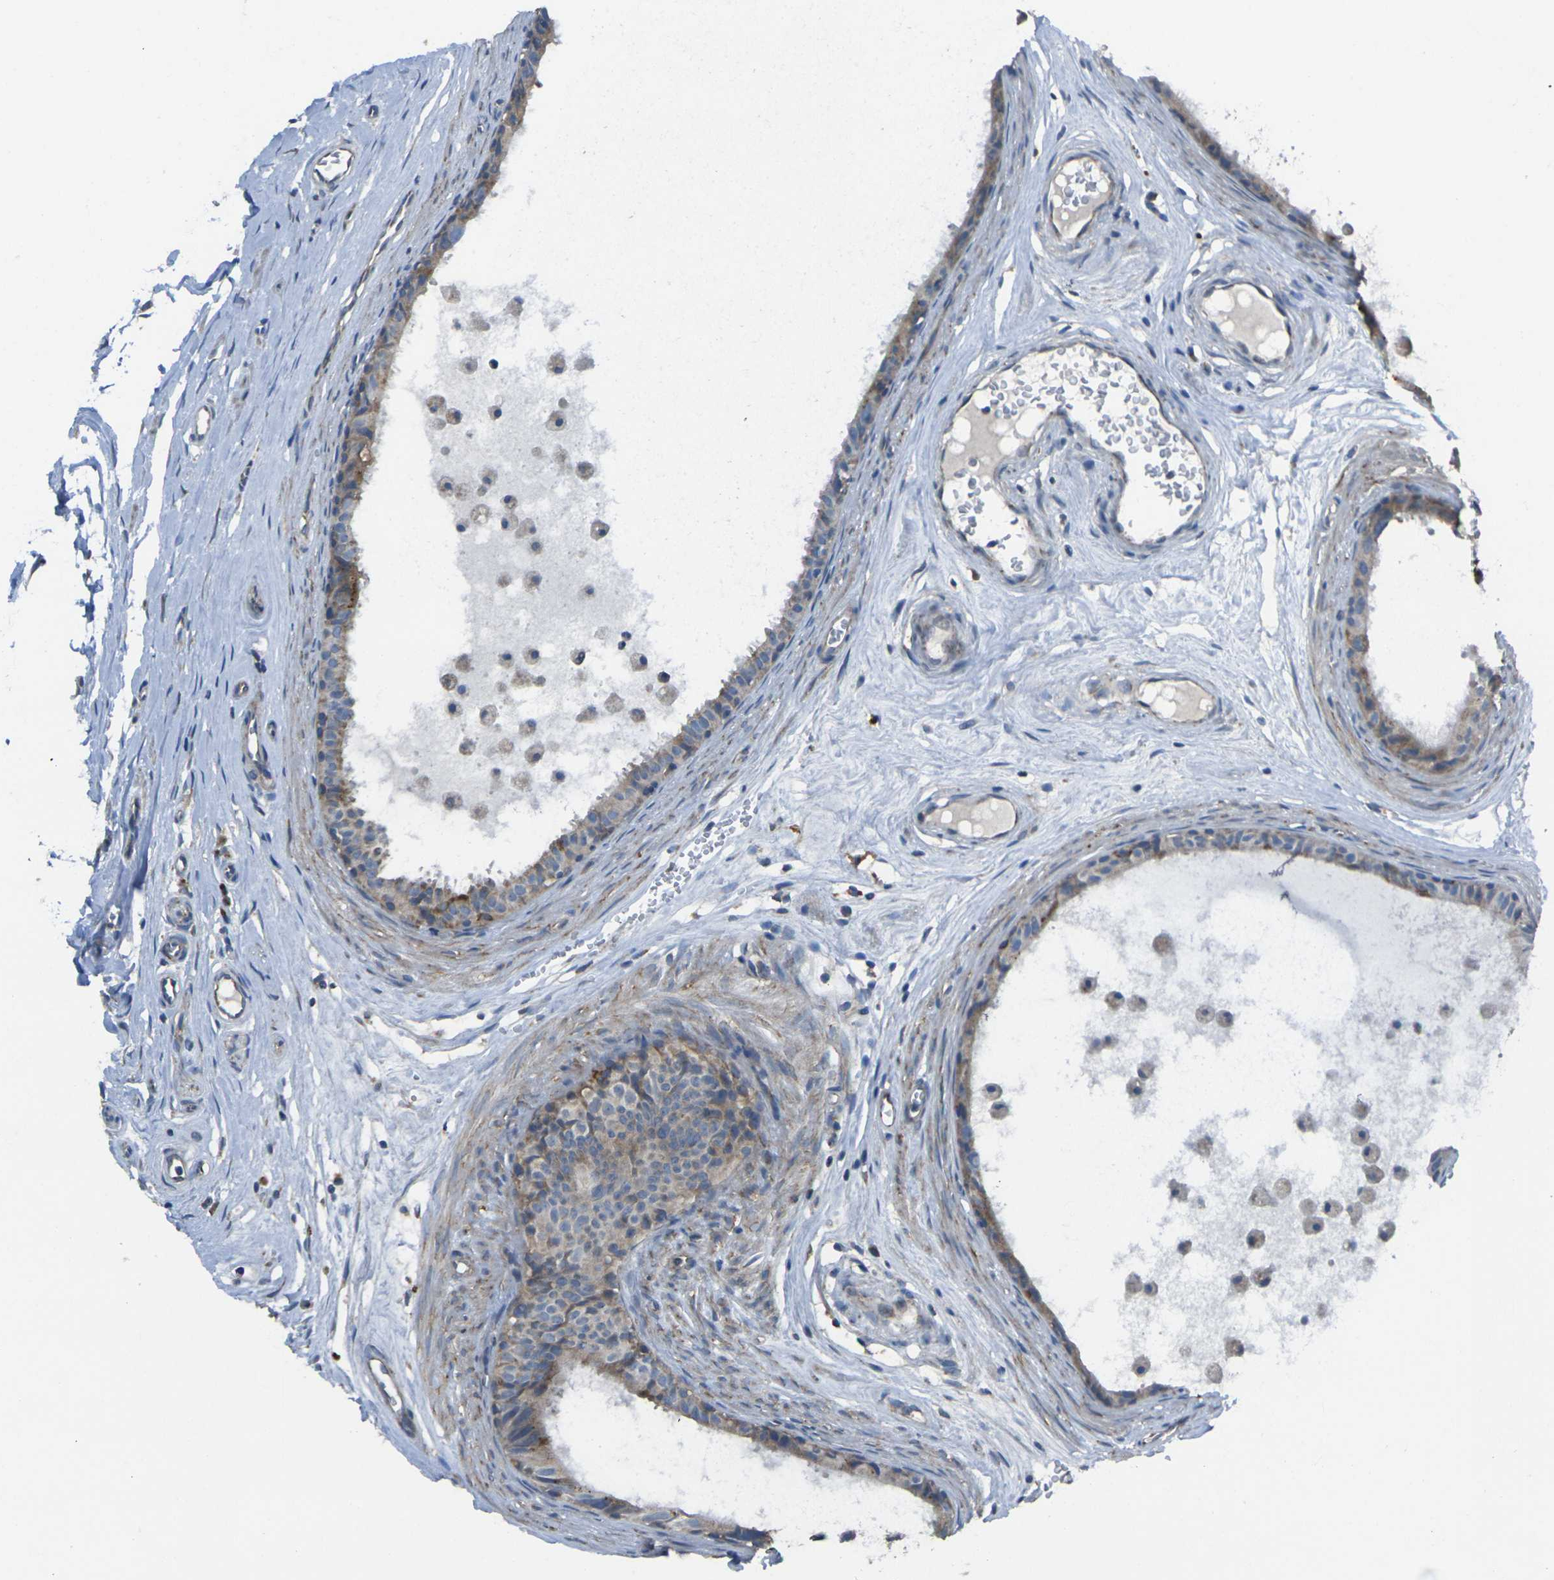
{"staining": {"intensity": "moderate", "quantity": ">75%", "location": "cytoplasmic/membranous"}, "tissue": "epididymis", "cell_type": "Glandular cells", "image_type": "normal", "snomed": [{"axis": "morphology", "description": "Normal tissue, NOS"}, {"axis": "morphology", "description": "Inflammation, NOS"}, {"axis": "topography", "description": "Epididymis"}], "caption": "This photomicrograph shows benign epididymis stained with immunohistochemistry to label a protein in brown. The cytoplasmic/membranous of glandular cells show moderate positivity for the protein. Nuclei are counter-stained blue.", "gene": "TMEM120B", "patient": {"sex": "male", "age": 85}}